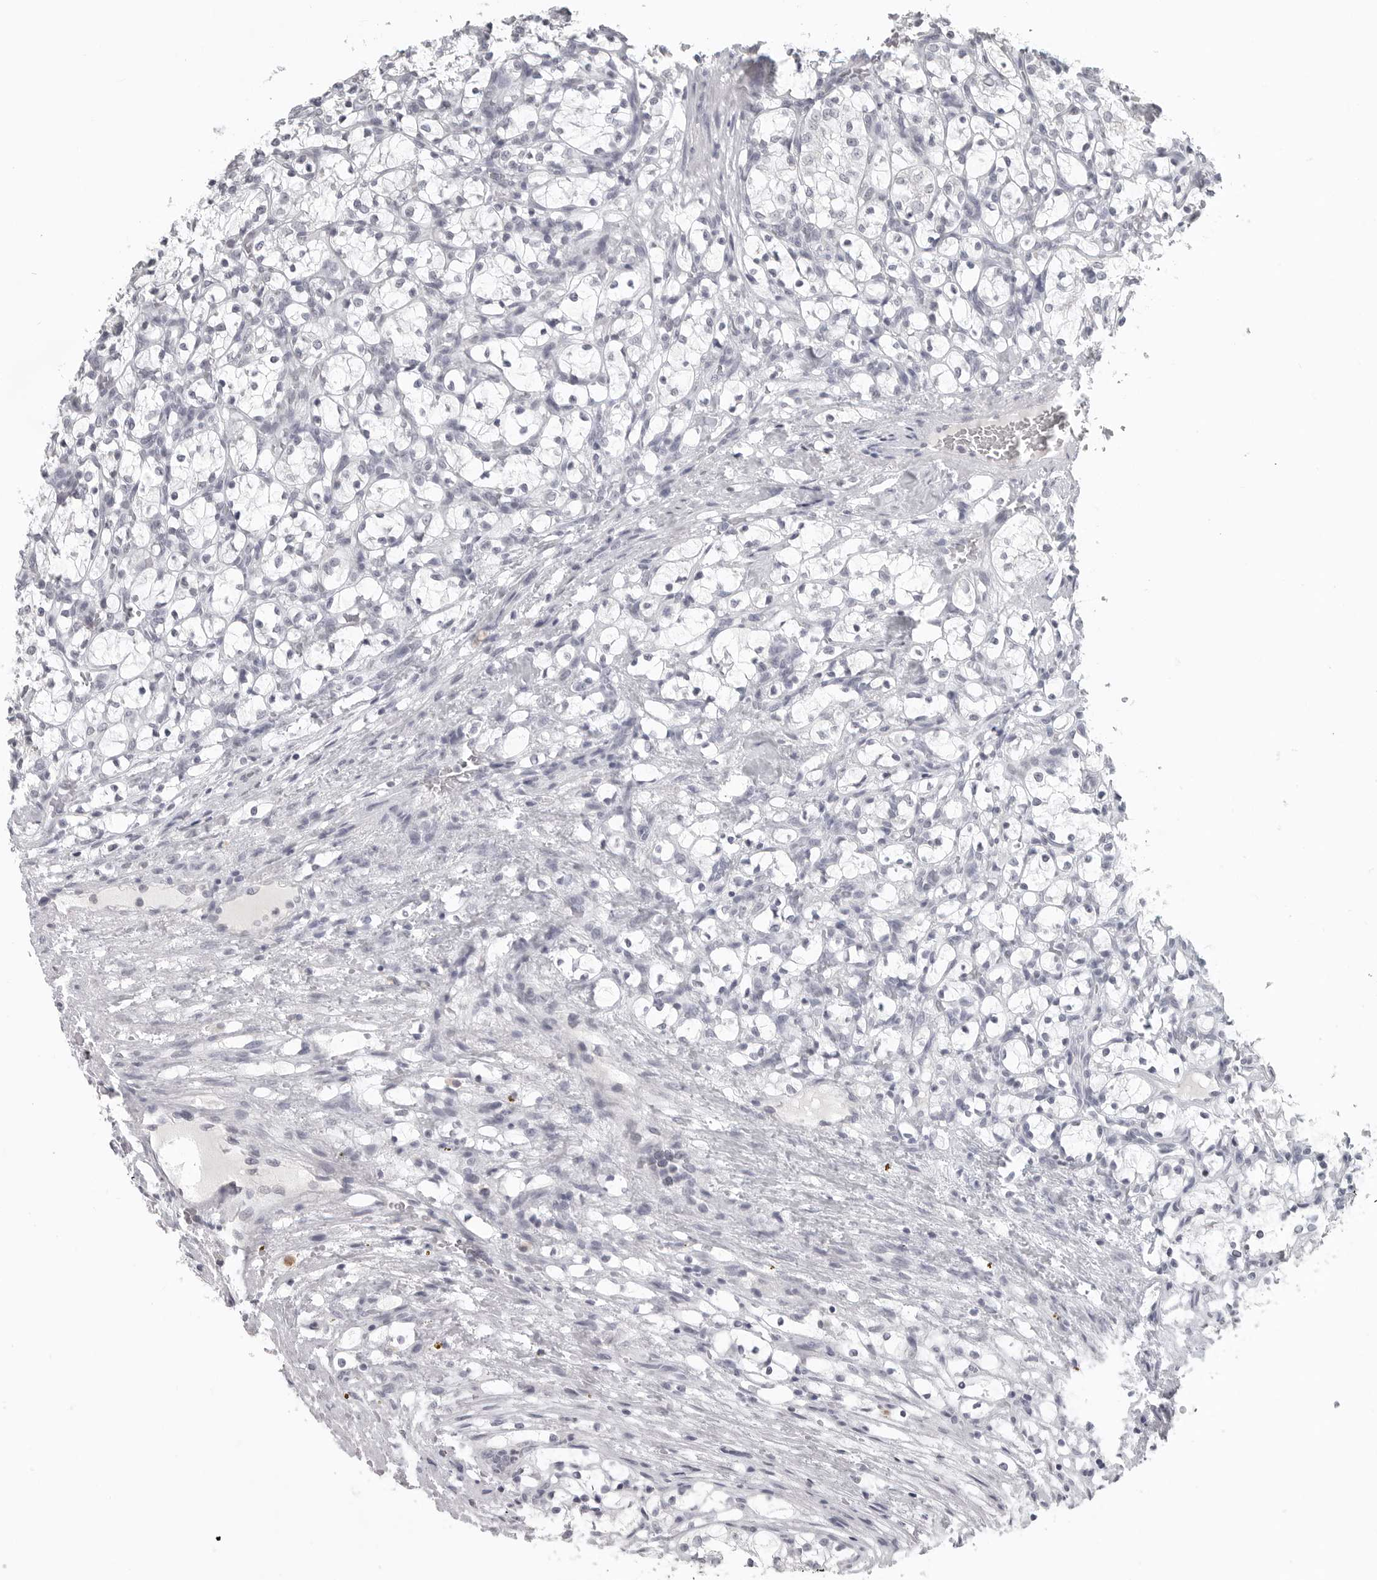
{"staining": {"intensity": "negative", "quantity": "none", "location": "none"}, "tissue": "renal cancer", "cell_type": "Tumor cells", "image_type": "cancer", "snomed": [{"axis": "morphology", "description": "Adenocarcinoma, NOS"}, {"axis": "topography", "description": "Kidney"}], "caption": "Immunohistochemistry histopathology image of renal cancer (adenocarcinoma) stained for a protein (brown), which reveals no staining in tumor cells.", "gene": "BPIFA1", "patient": {"sex": "female", "age": 69}}